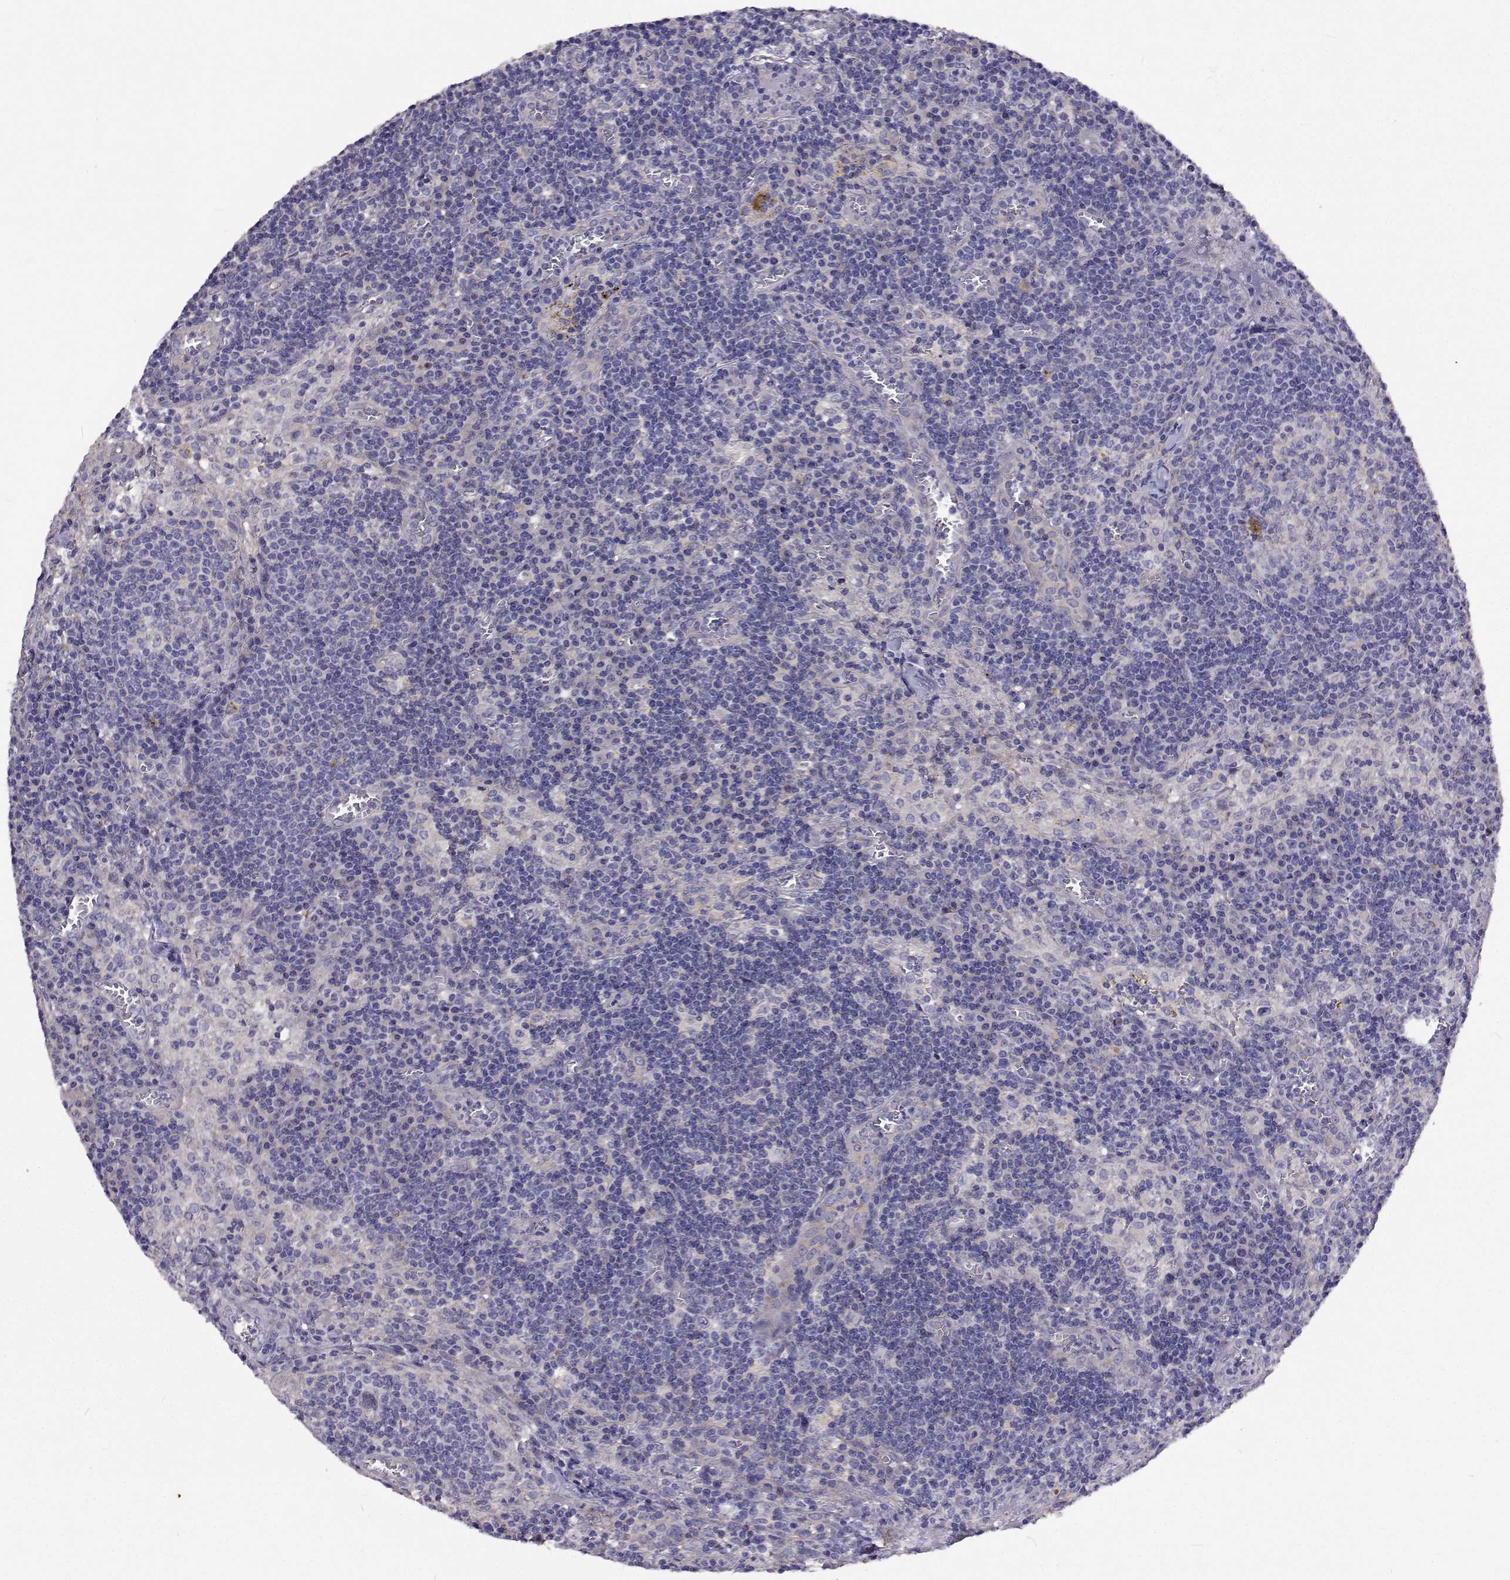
{"staining": {"intensity": "negative", "quantity": "none", "location": "none"}, "tissue": "lymph node", "cell_type": "Germinal center cells", "image_type": "normal", "snomed": [{"axis": "morphology", "description": "Normal tissue, NOS"}, {"axis": "topography", "description": "Lymph node"}], "caption": "Immunohistochemical staining of unremarkable lymph node demonstrates no significant positivity in germinal center cells. (Stains: DAB immunohistochemistry (IHC) with hematoxylin counter stain, Microscopy: brightfield microscopy at high magnification).", "gene": "LHFPL7", "patient": {"sex": "male", "age": 62}}